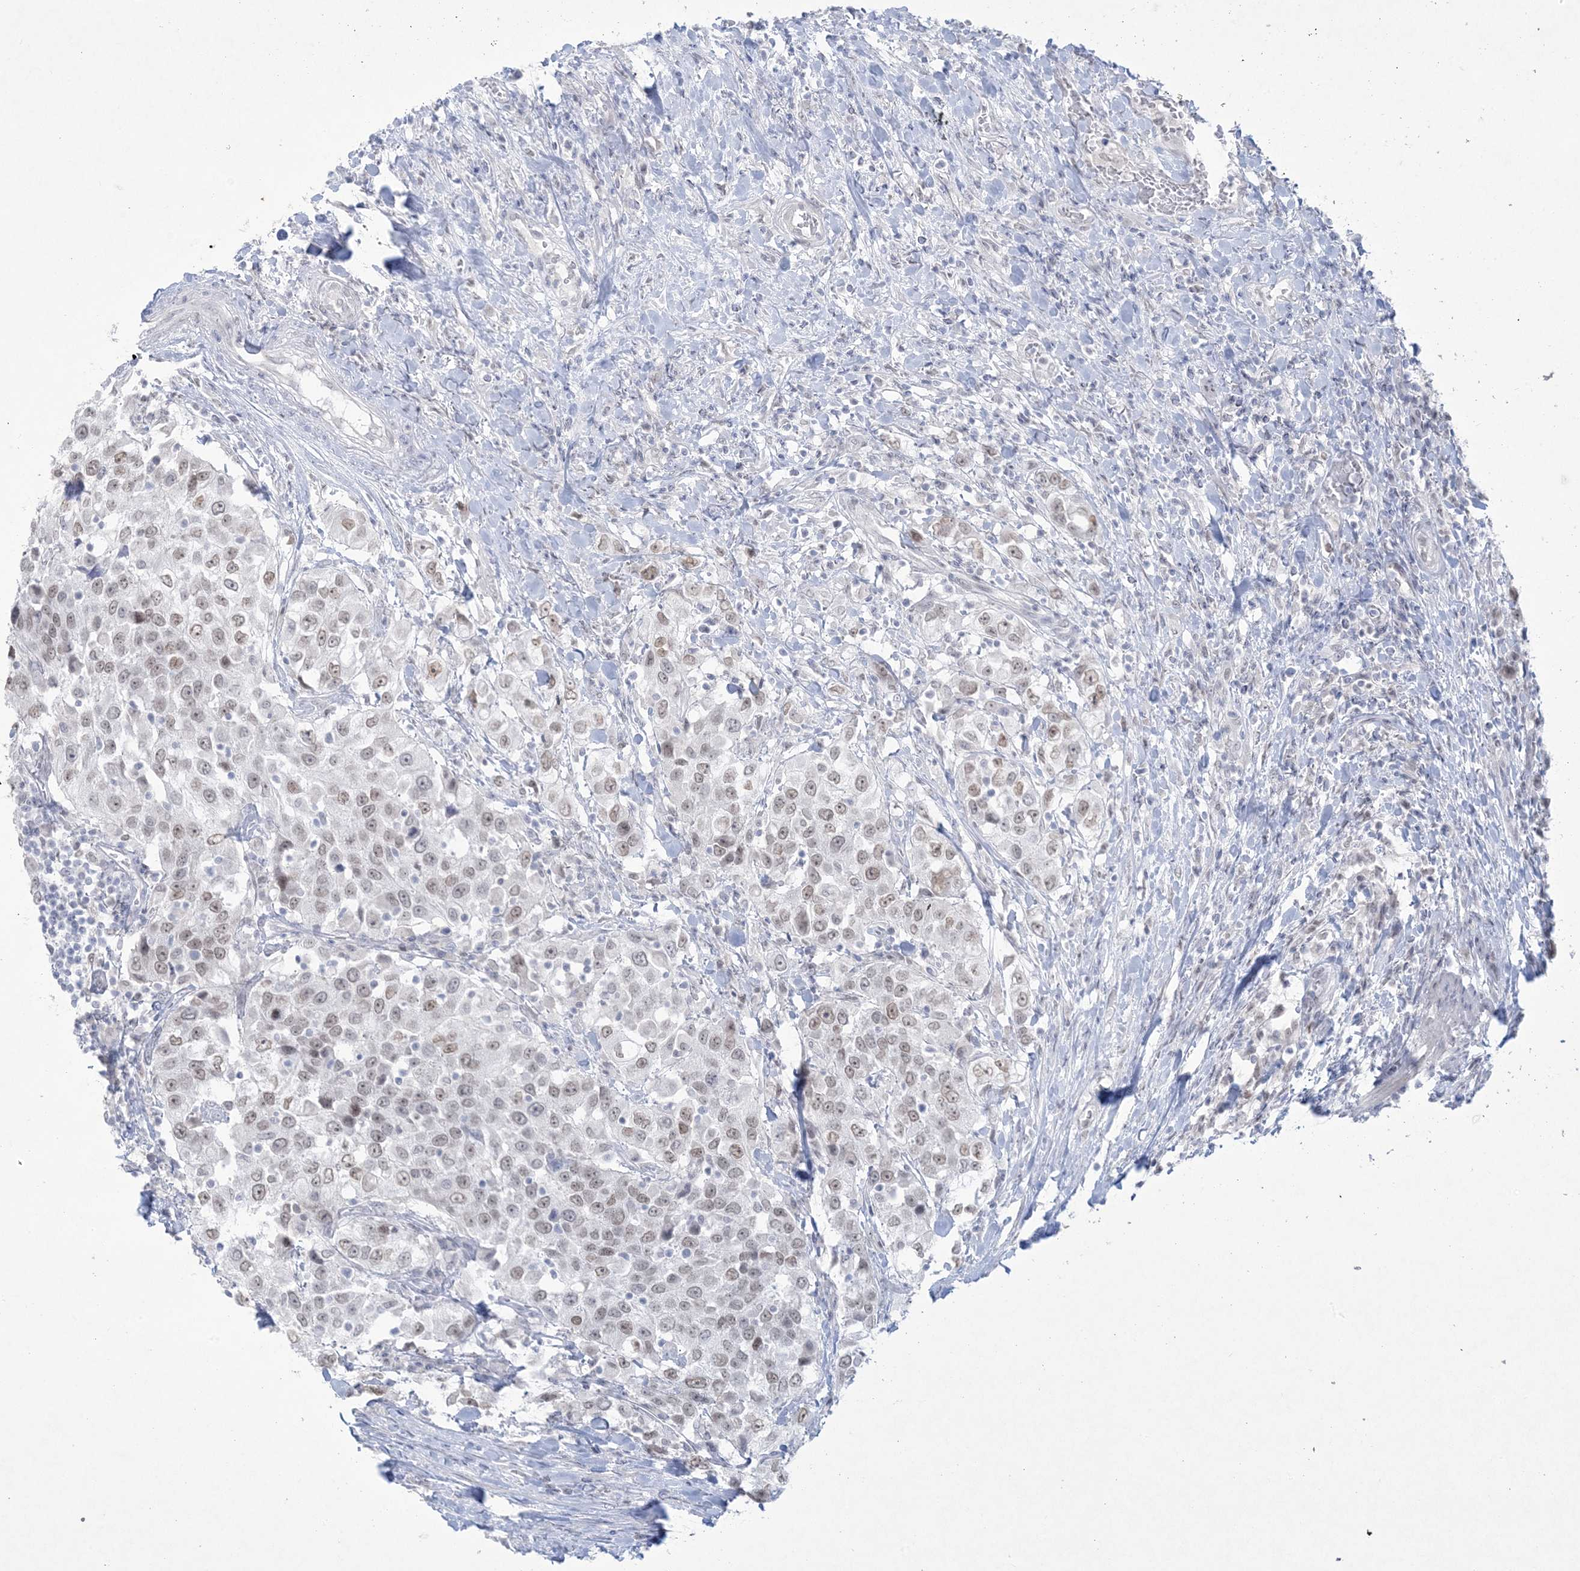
{"staining": {"intensity": "weak", "quantity": ">75%", "location": "nuclear"}, "tissue": "urothelial cancer", "cell_type": "Tumor cells", "image_type": "cancer", "snomed": [{"axis": "morphology", "description": "Urothelial carcinoma, High grade"}, {"axis": "topography", "description": "Urinary bladder"}], "caption": "A low amount of weak nuclear expression is present in about >75% of tumor cells in urothelial cancer tissue.", "gene": "HOMEZ", "patient": {"sex": "female", "age": 80}}